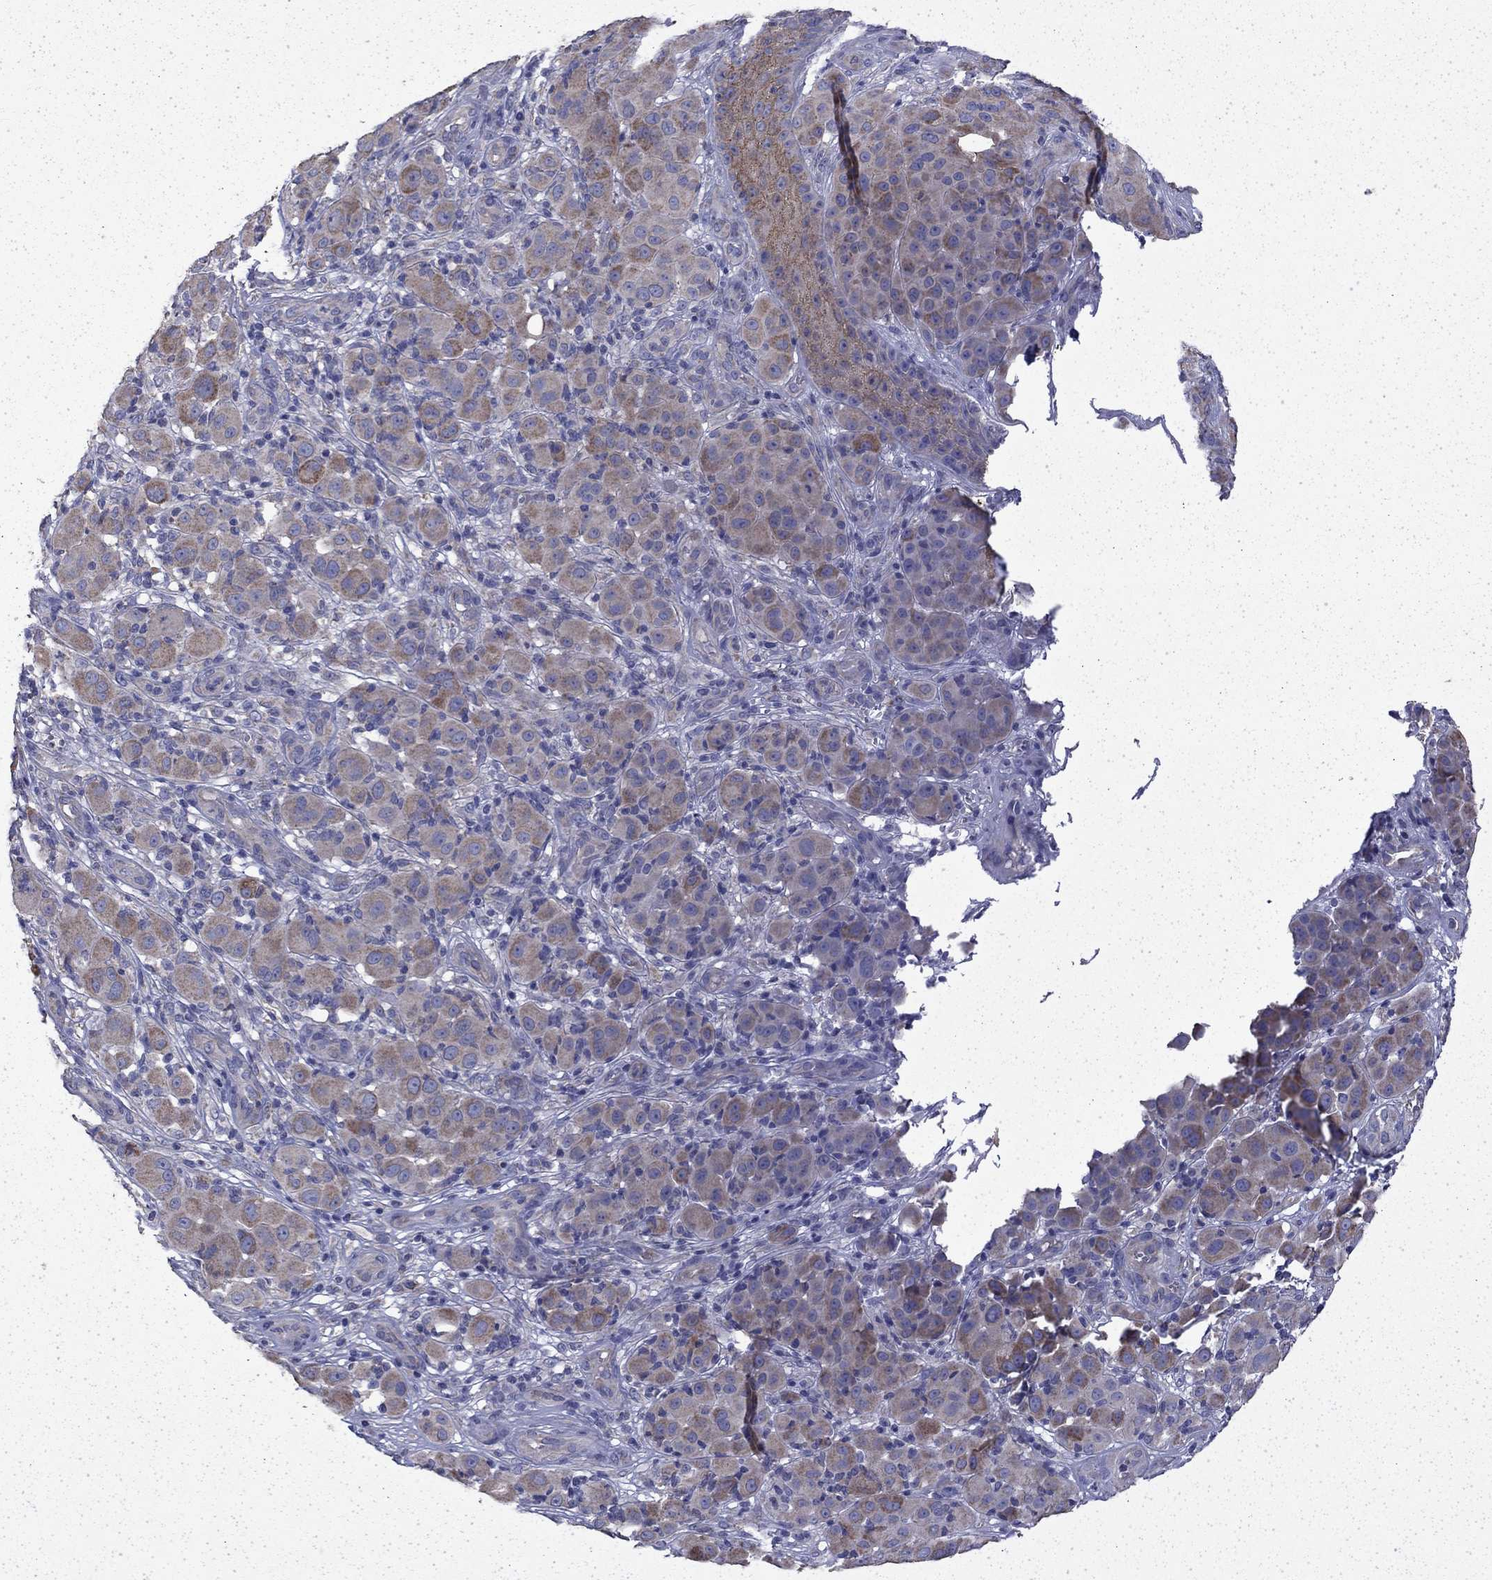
{"staining": {"intensity": "moderate", "quantity": "<25%", "location": "cytoplasmic/membranous"}, "tissue": "melanoma", "cell_type": "Tumor cells", "image_type": "cancer", "snomed": [{"axis": "morphology", "description": "Malignant melanoma, NOS"}, {"axis": "topography", "description": "Skin"}], "caption": "A micrograph of malignant melanoma stained for a protein shows moderate cytoplasmic/membranous brown staining in tumor cells.", "gene": "DTNA", "patient": {"sex": "female", "age": 87}}